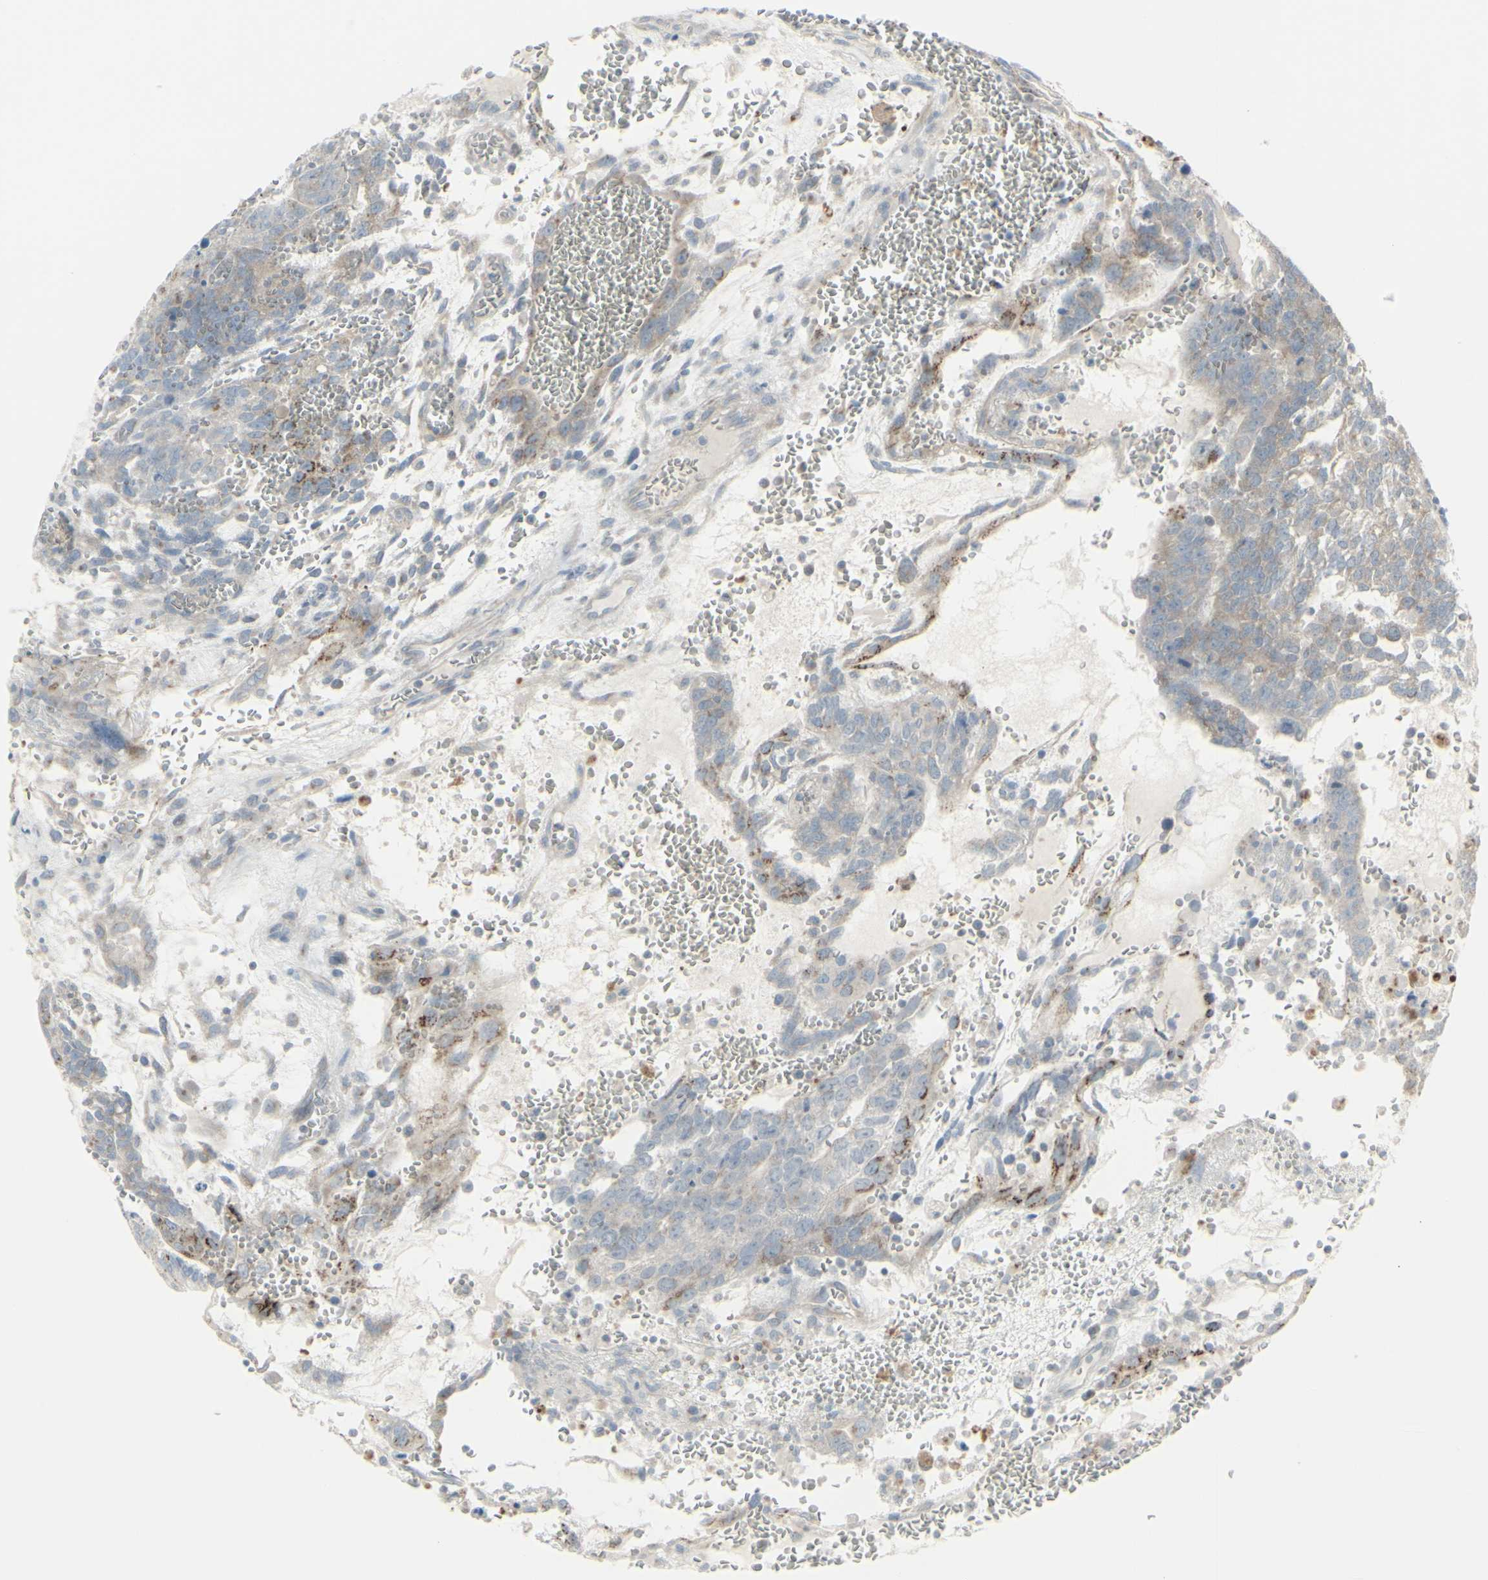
{"staining": {"intensity": "negative", "quantity": "none", "location": "none"}, "tissue": "testis cancer", "cell_type": "Tumor cells", "image_type": "cancer", "snomed": [{"axis": "morphology", "description": "Seminoma, NOS"}, {"axis": "morphology", "description": "Carcinoma, Embryonal, NOS"}, {"axis": "topography", "description": "Testis"}], "caption": "Tumor cells are negative for brown protein staining in embryonal carcinoma (testis). Brightfield microscopy of IHC stained with DAB (brown) and hematoxylin (blue), captured at high magnification.", "gene": "GALNT6", "patient": {"sex": "male", "age": 52}}